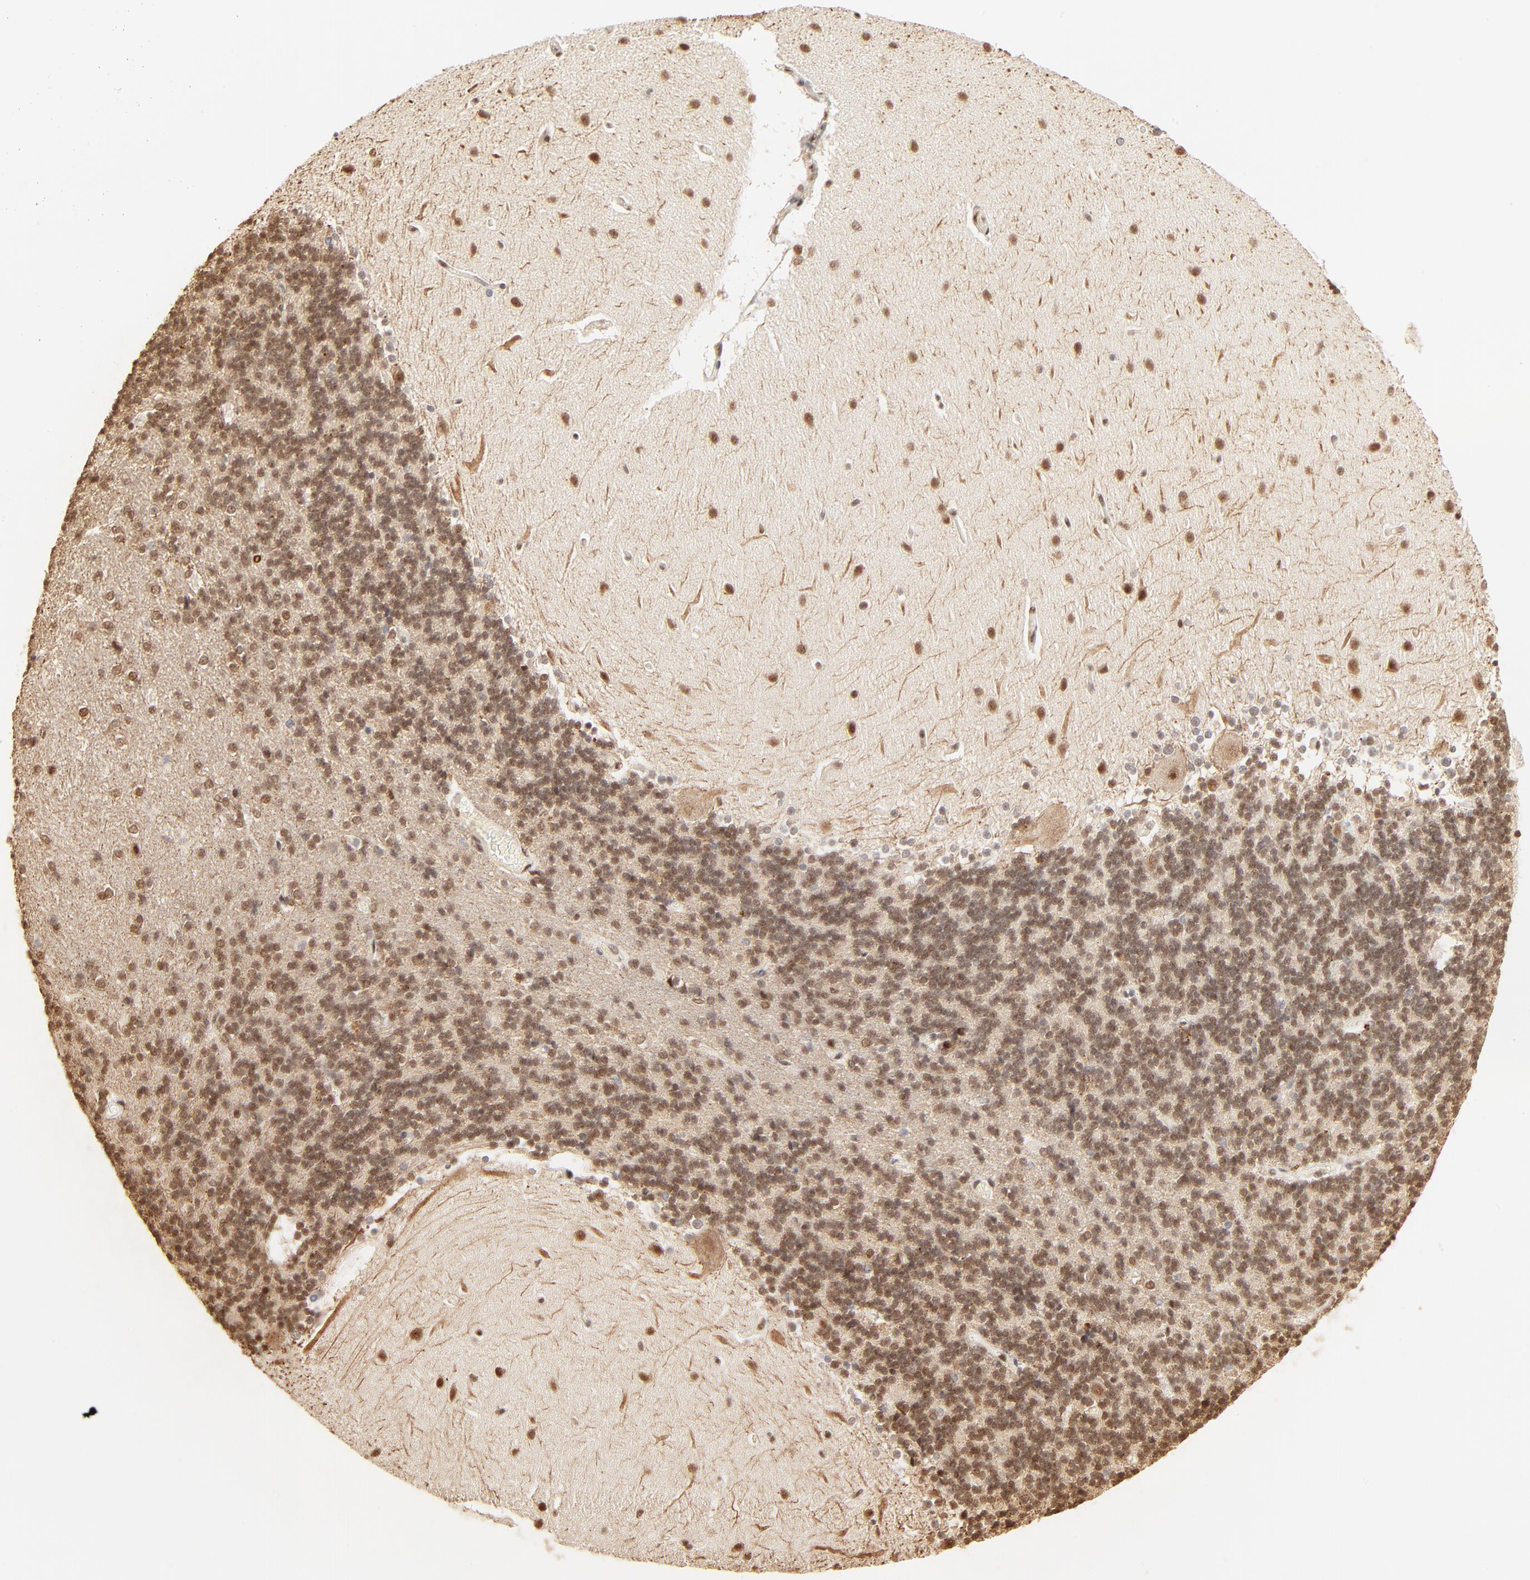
{"staining": {"intensity": "moderate", "quantity": ">75%", "location": "nuclear"}, "tissue": "cerebellum", "cell_type": "Cells in granular layer", "image_type": "normal", "snomed": [{"axis": "morphology", "description": "Normal tissue, NOS"}, {"axis": "topography", "description": "Cerebellum"}], "caption": "Cerebellum stained for a protein (brown) demonstrates moderate nuclear positive staining in approximately >75% of cells in granular layer.", "gene": "FAM50A", "patient": {"sex": "female", "age": 54}}